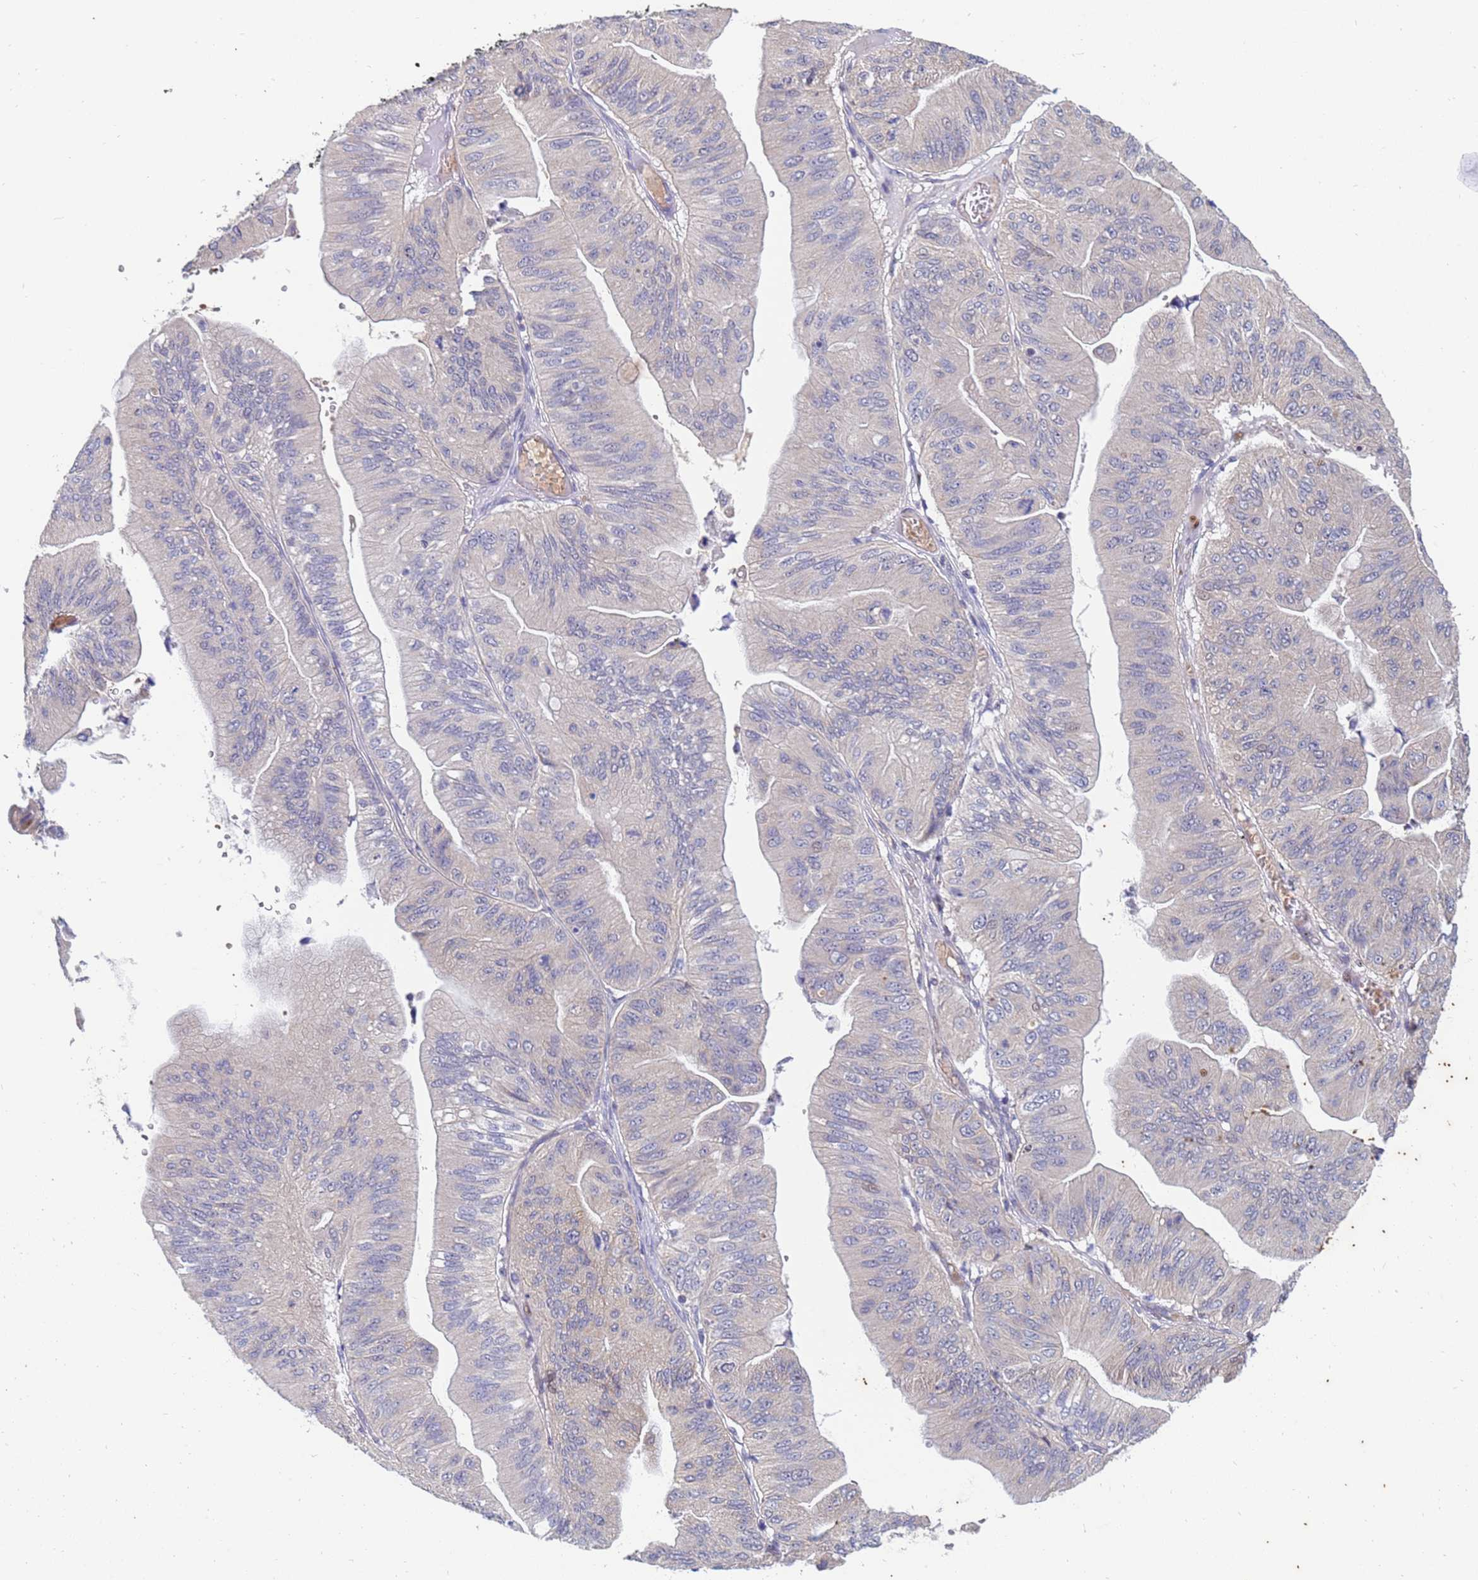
{"staining": {"intensity": "moderate", "quantity": "<25%", "location": "cytoplasmic/membranous"}, "tissue": "ovarian cancer", "cell_type": "Tumor cells", "image_type": "cancer", "snomed": [{"axis": "morphology", "description": "Cystadenocarcinoma, mucinous, NOS"}, {"axis": "topography", "description": "Ovary"}], "caption": "Ovarian cancer (mucinous cystadenocarcinoma) was stained to show a protein in brown. There is low levels of moderate cytoplasmic/membranous positivity in about <25% of tumor cells.", "gene": "IHO1", "patient": {"sex": "female", "age": 61}}